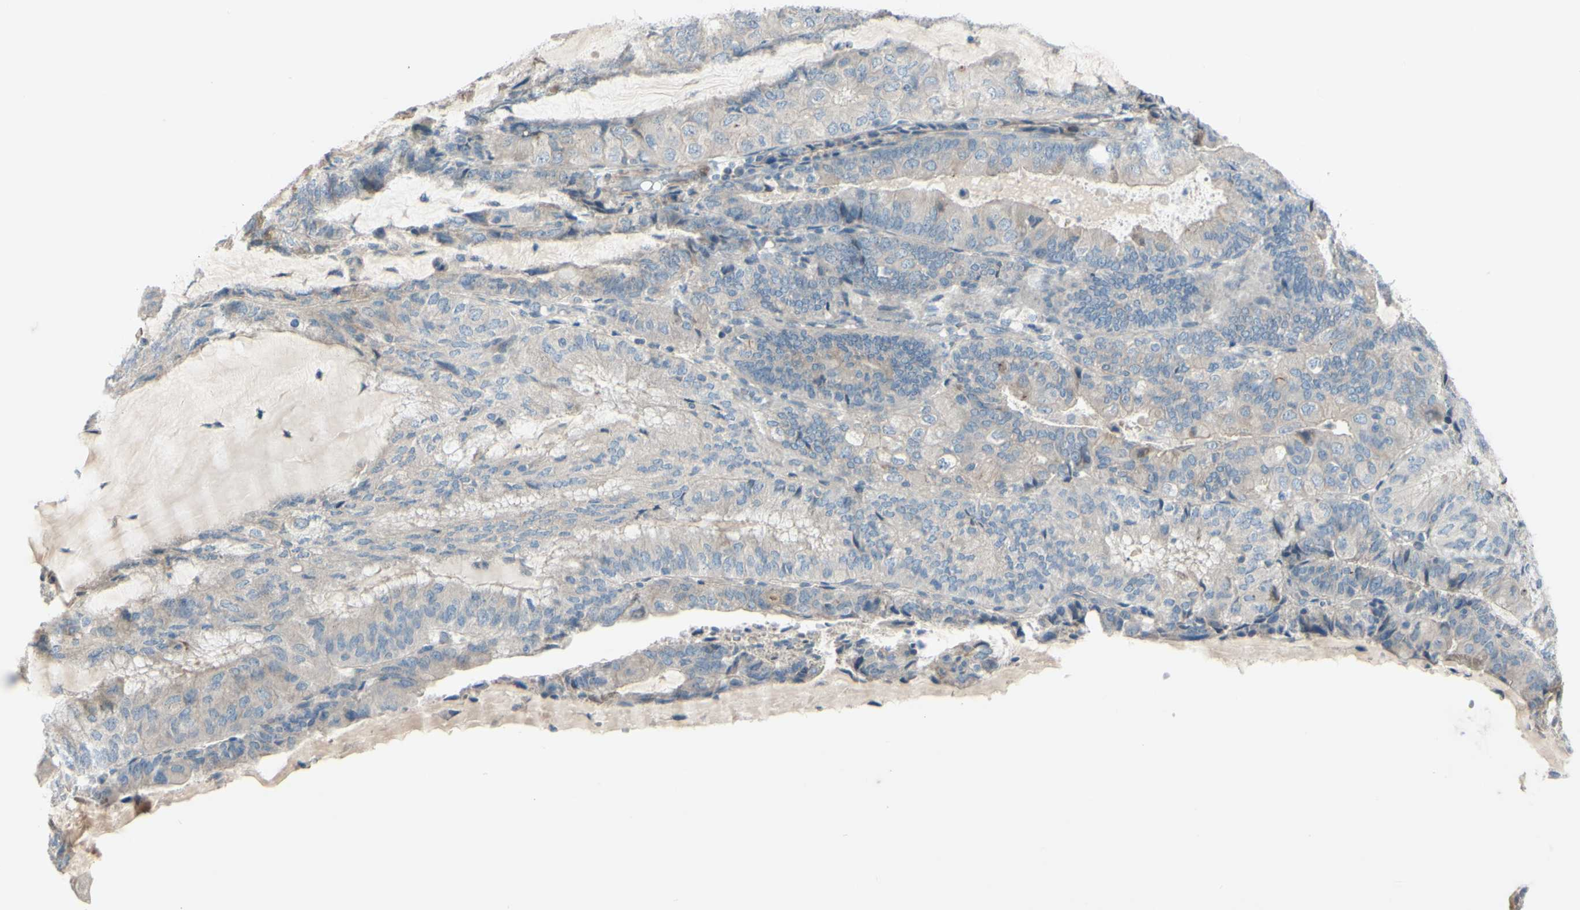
{"staining": {"intensity": "weak", "quantity": "25%-75%", "location": "cytoplasmic/membranous"}, "tissue": "endometrial cancer", "cell_type": "Tumor cells", "image_type": "cancer", "snomed": [{"axis": "morphology", "description": "Adenocarcinoma, NOS"}, {"axis": "topography", "description": "Endometrium"}], "caption": "DAB immunohistochemical staining of human adenocarcinoma (endometrial) reveals weak cytoplasmic/membranous protein staining in approximately 25%-75% of tumor cells.", "gene": "LRRK1", "patient": {"sex": "female", "age": 81}}